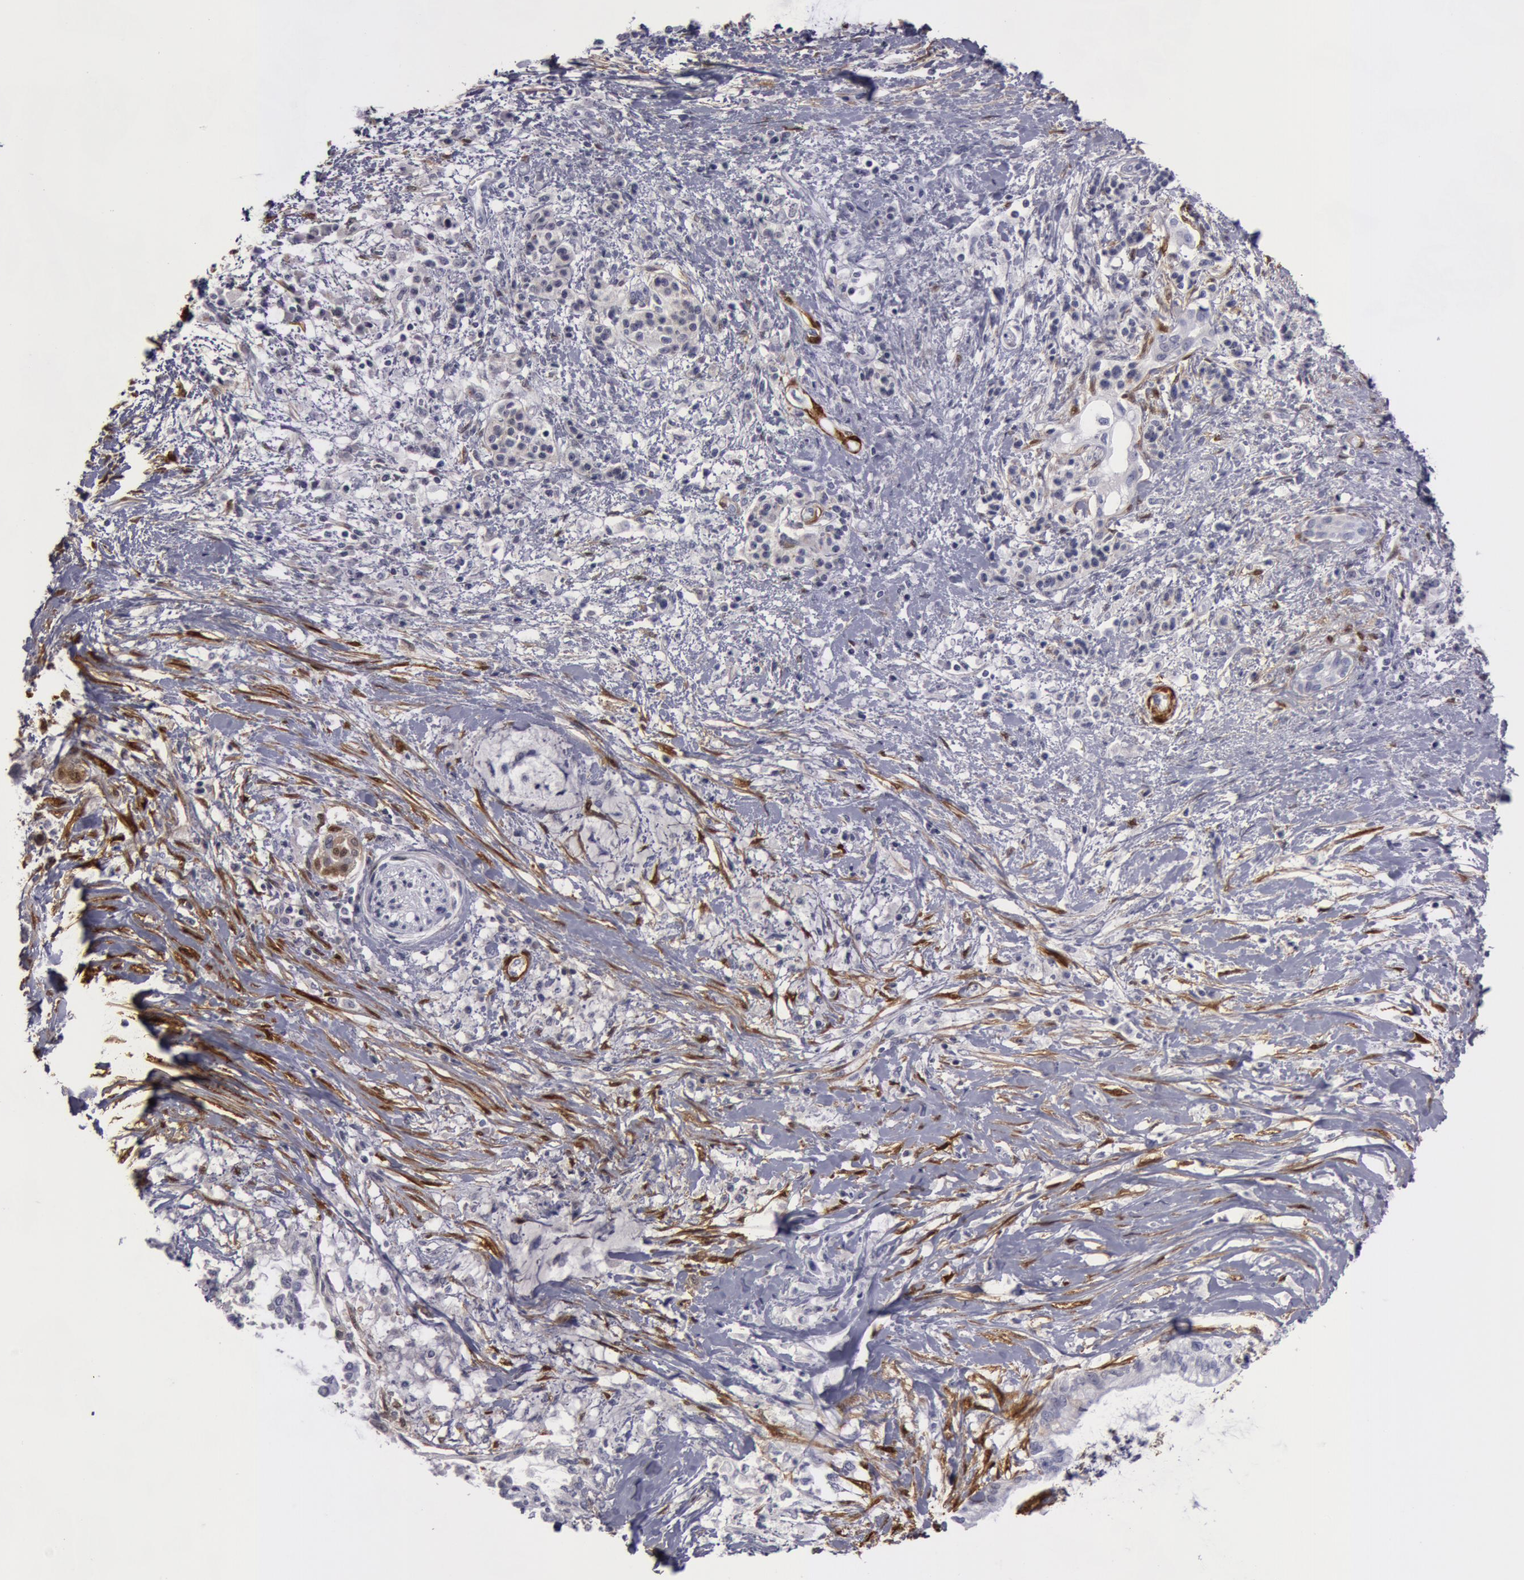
{"staining": {"intensity": "negative", "quantity": "none", "location": "none"}, "tissue": "pancreatic cancer", "cell_type": "Tumor cells", "image_type": "cancer", "snomed": [{"axis": "morphology", "description": "Adenocarcinoma, NOS"}, {"axis": "topography", "description": "Pancreas"}], "caption": "Tumor cells are negative for protein expression in human pancreatic adenocarcinoma.", "gene": "TAGLN", "patient": {"sex": "female", "age": 64}}